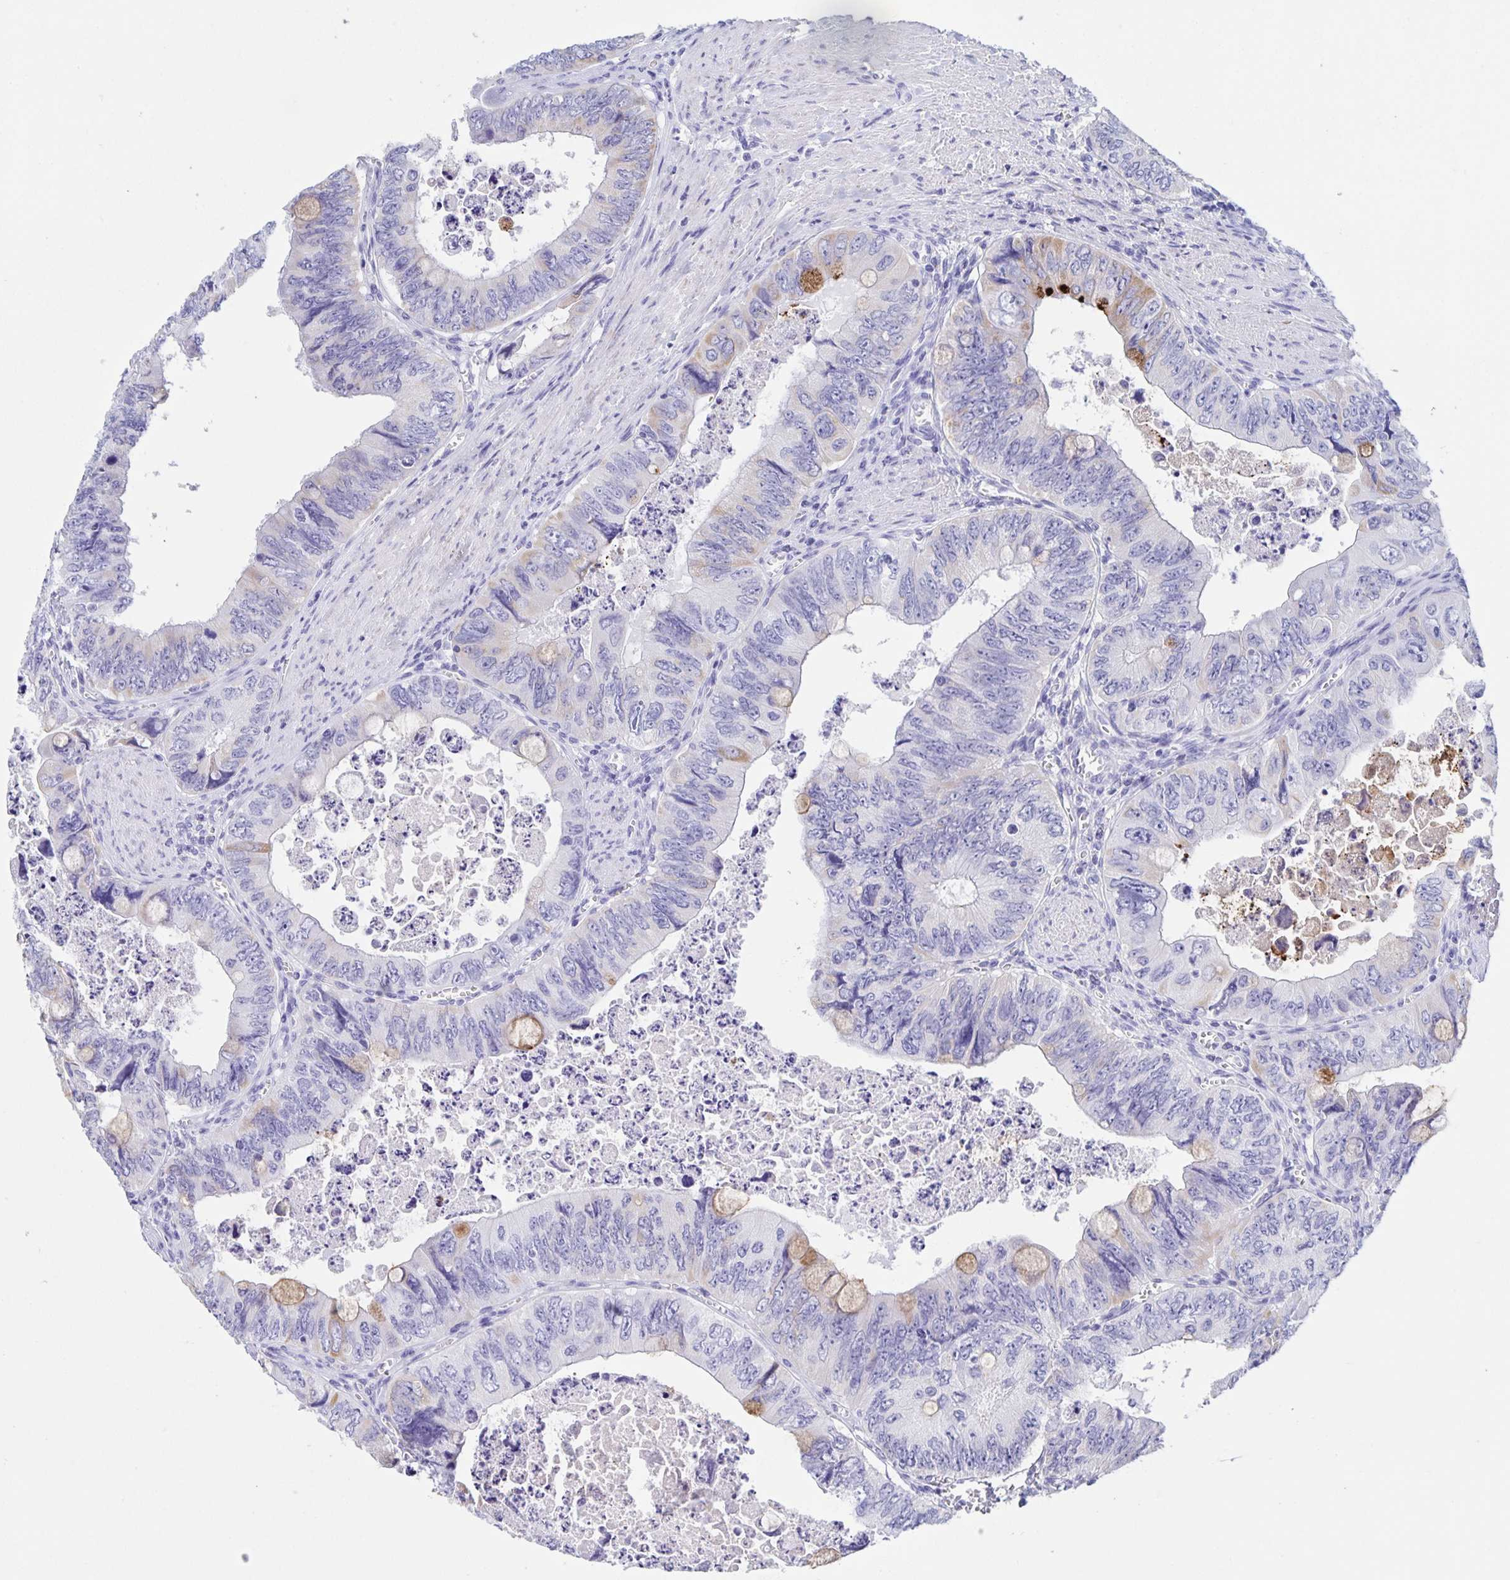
{"staining": {"intensity": "weak", "quantity": "<25%", "location": "cytoplasmic/membranous"}, "tissue": "colorectal cancer", "cell_type": "Tumor cells", "image_type": "cancer", "snomed": [{"axis": "morphology", "description": "Adenocarcinoma, NOS"}, {"axis": "topography", "description": "Colon"}], "caption": "DAB (3,3'-diaminobenzidine) immunohistochemical staining of human colorectal adenocarcinoma shows no significant staining in tumor cells.", "gene": "DMBT1", "patient": {"sex": "female", "age": 84}}